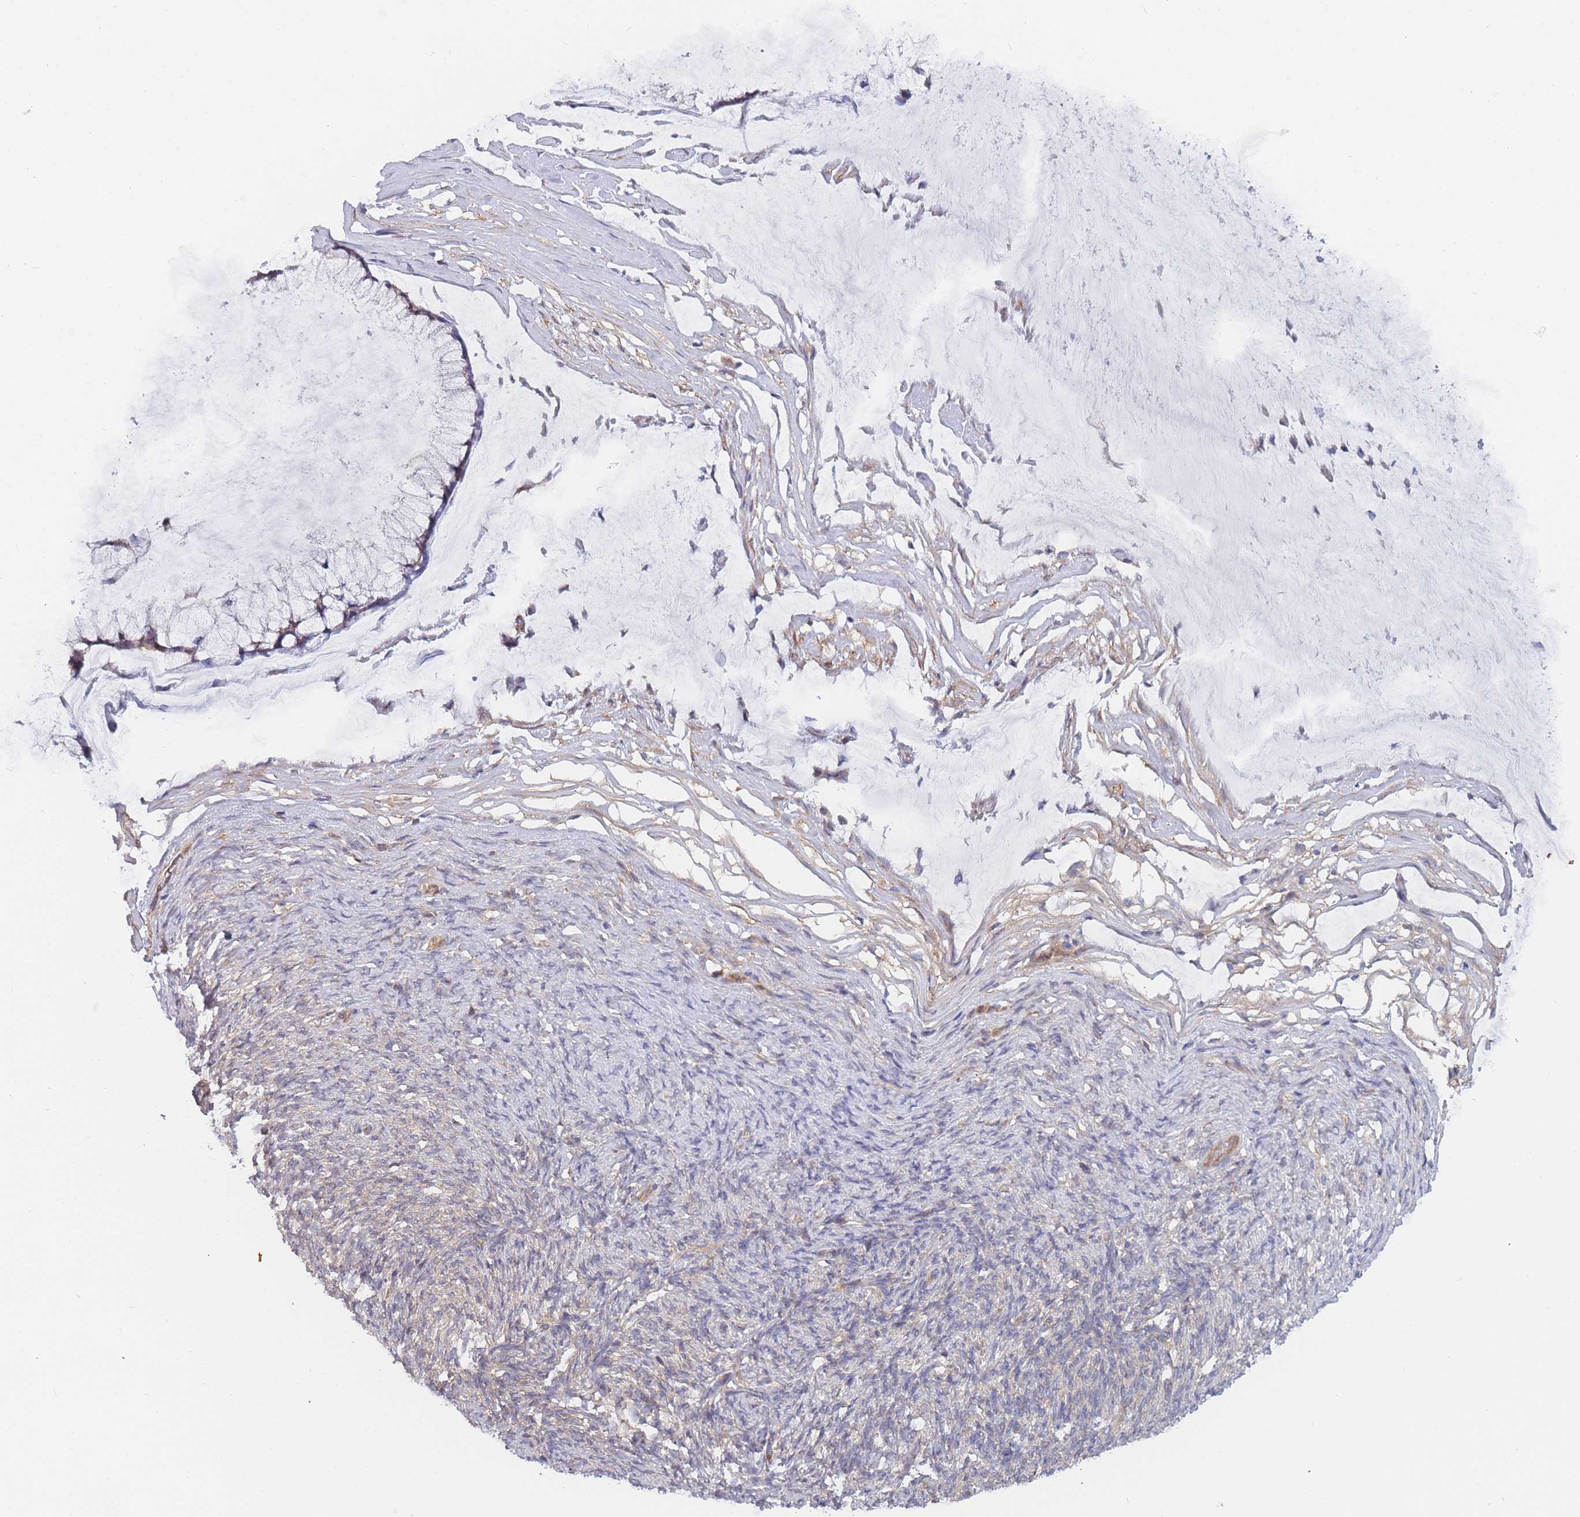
{"staining": {"intensity": "weak", "quantity": "<25%", "location": "cytoplasmic/membranous"}, "tissue": "ovarian cancer", "cell_type": "Tumor cells", "image_type": "cancer", "snomed": [{"axis": "morphology", "description": "Cystadenocarcinoma, mucinous, NOS"}, {"axis": "topography", "description": "Ovary"}], "caption": "The image shows no staining of tumor cells in ovarian mucinous cystadenocarcinoma.", "gene": "MRPS18B", "patient": {"sex": "female", "age": 42}}